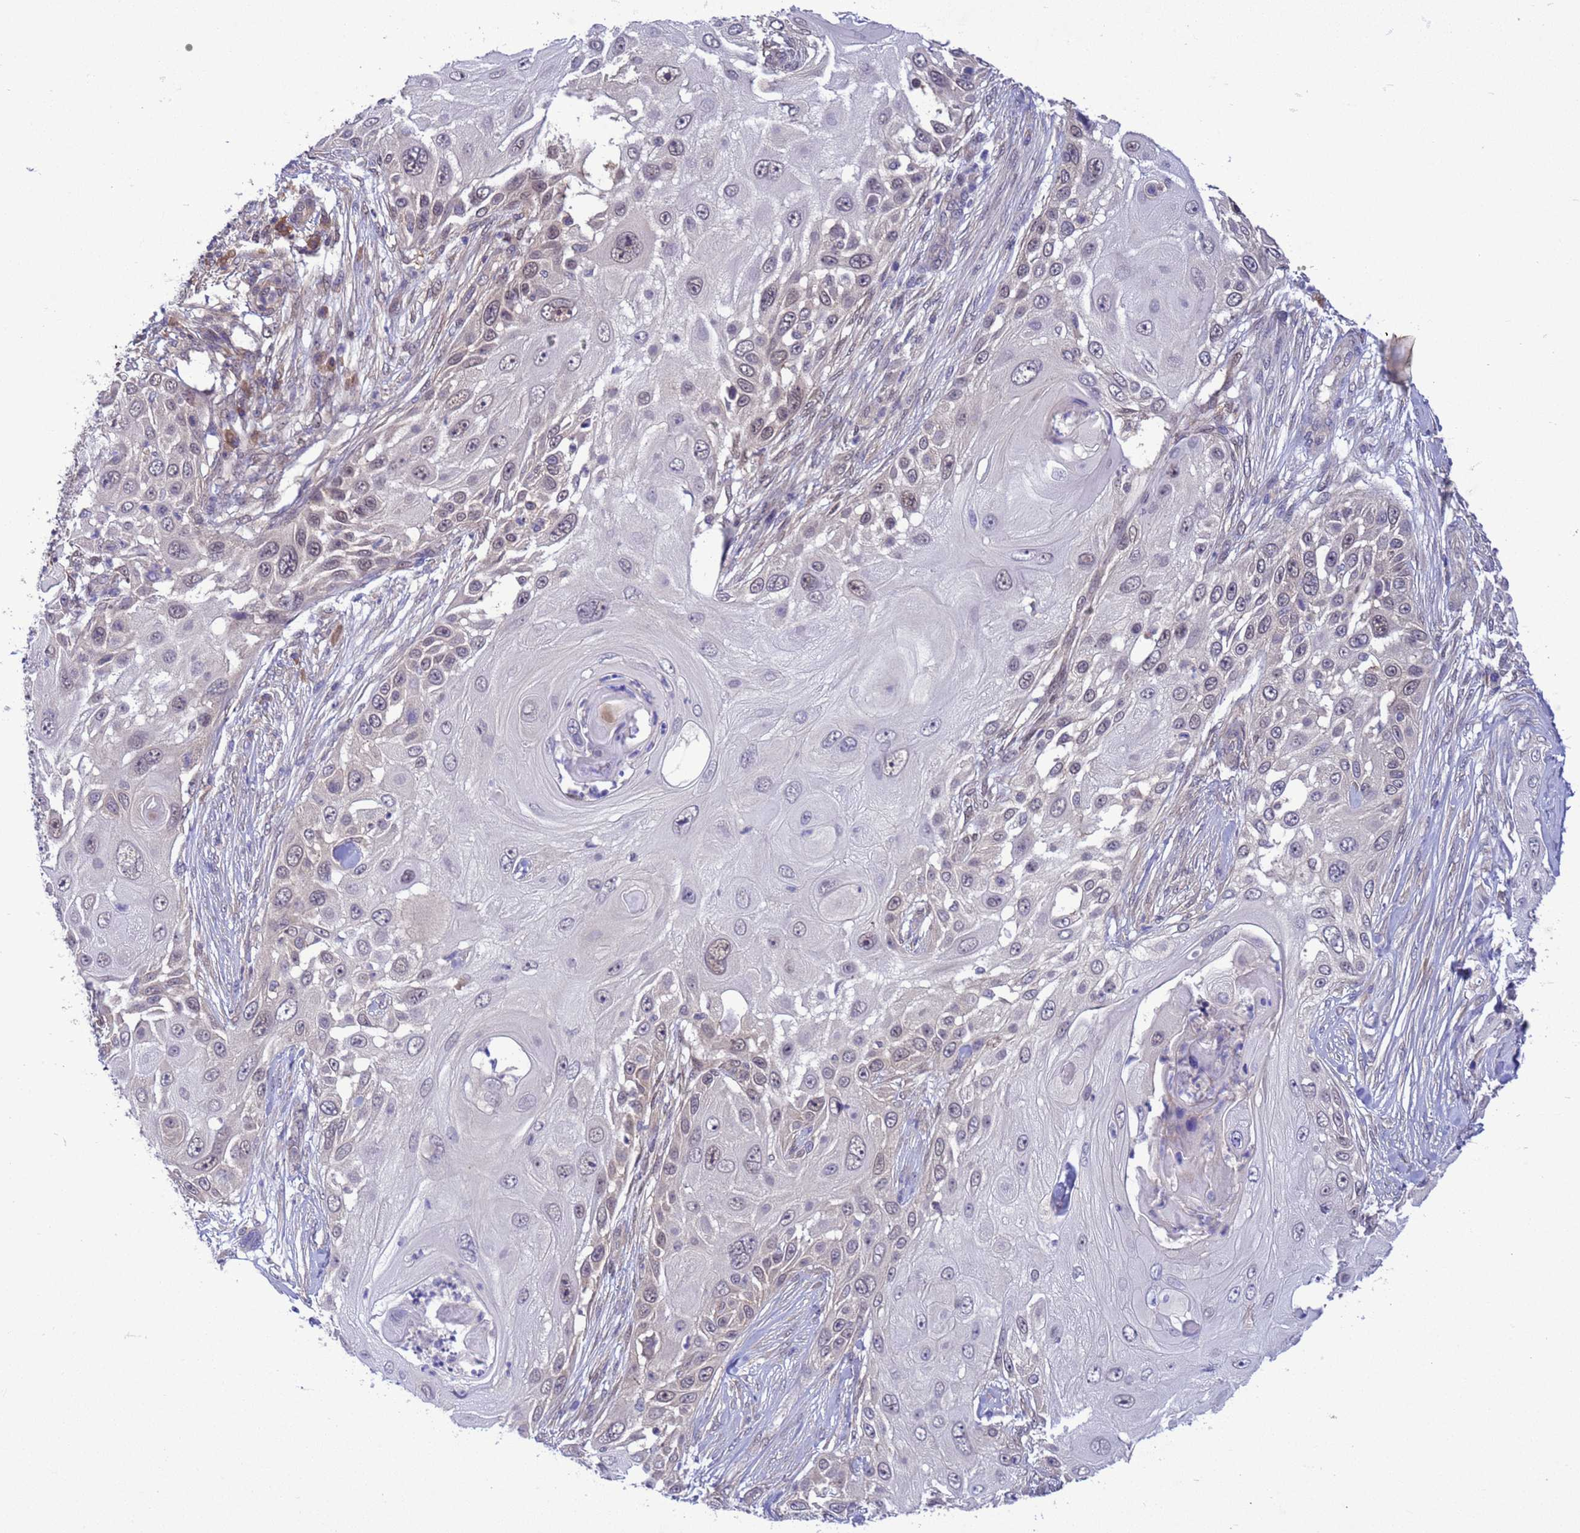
{"staining": {"intensity": "weak", "quantity": "25%-75%", "location": "cytoplasmic/membranous,nuclear"}, "tissue": "skin cancer", "cell_type": "Tumor cells", "image_type": "cancer", "snomed": [{"axis": "morphology", "description": "Squamous cell carcinoma, NOS"}, {"axis": "topography", "description": "Skin"}], "caption": "Tumor cells demonstrate weak cytoplasmic/membranous and nuclear positivity in about 25%-75% of cells in skin cancer (squamous cell carcinoma). Immunohistochemistry (ihc) stains the protein of interest in brown and the nuclei are stained blue.", "gene": "ZNF461", "patient": {"sex": "female", "age": 44}}